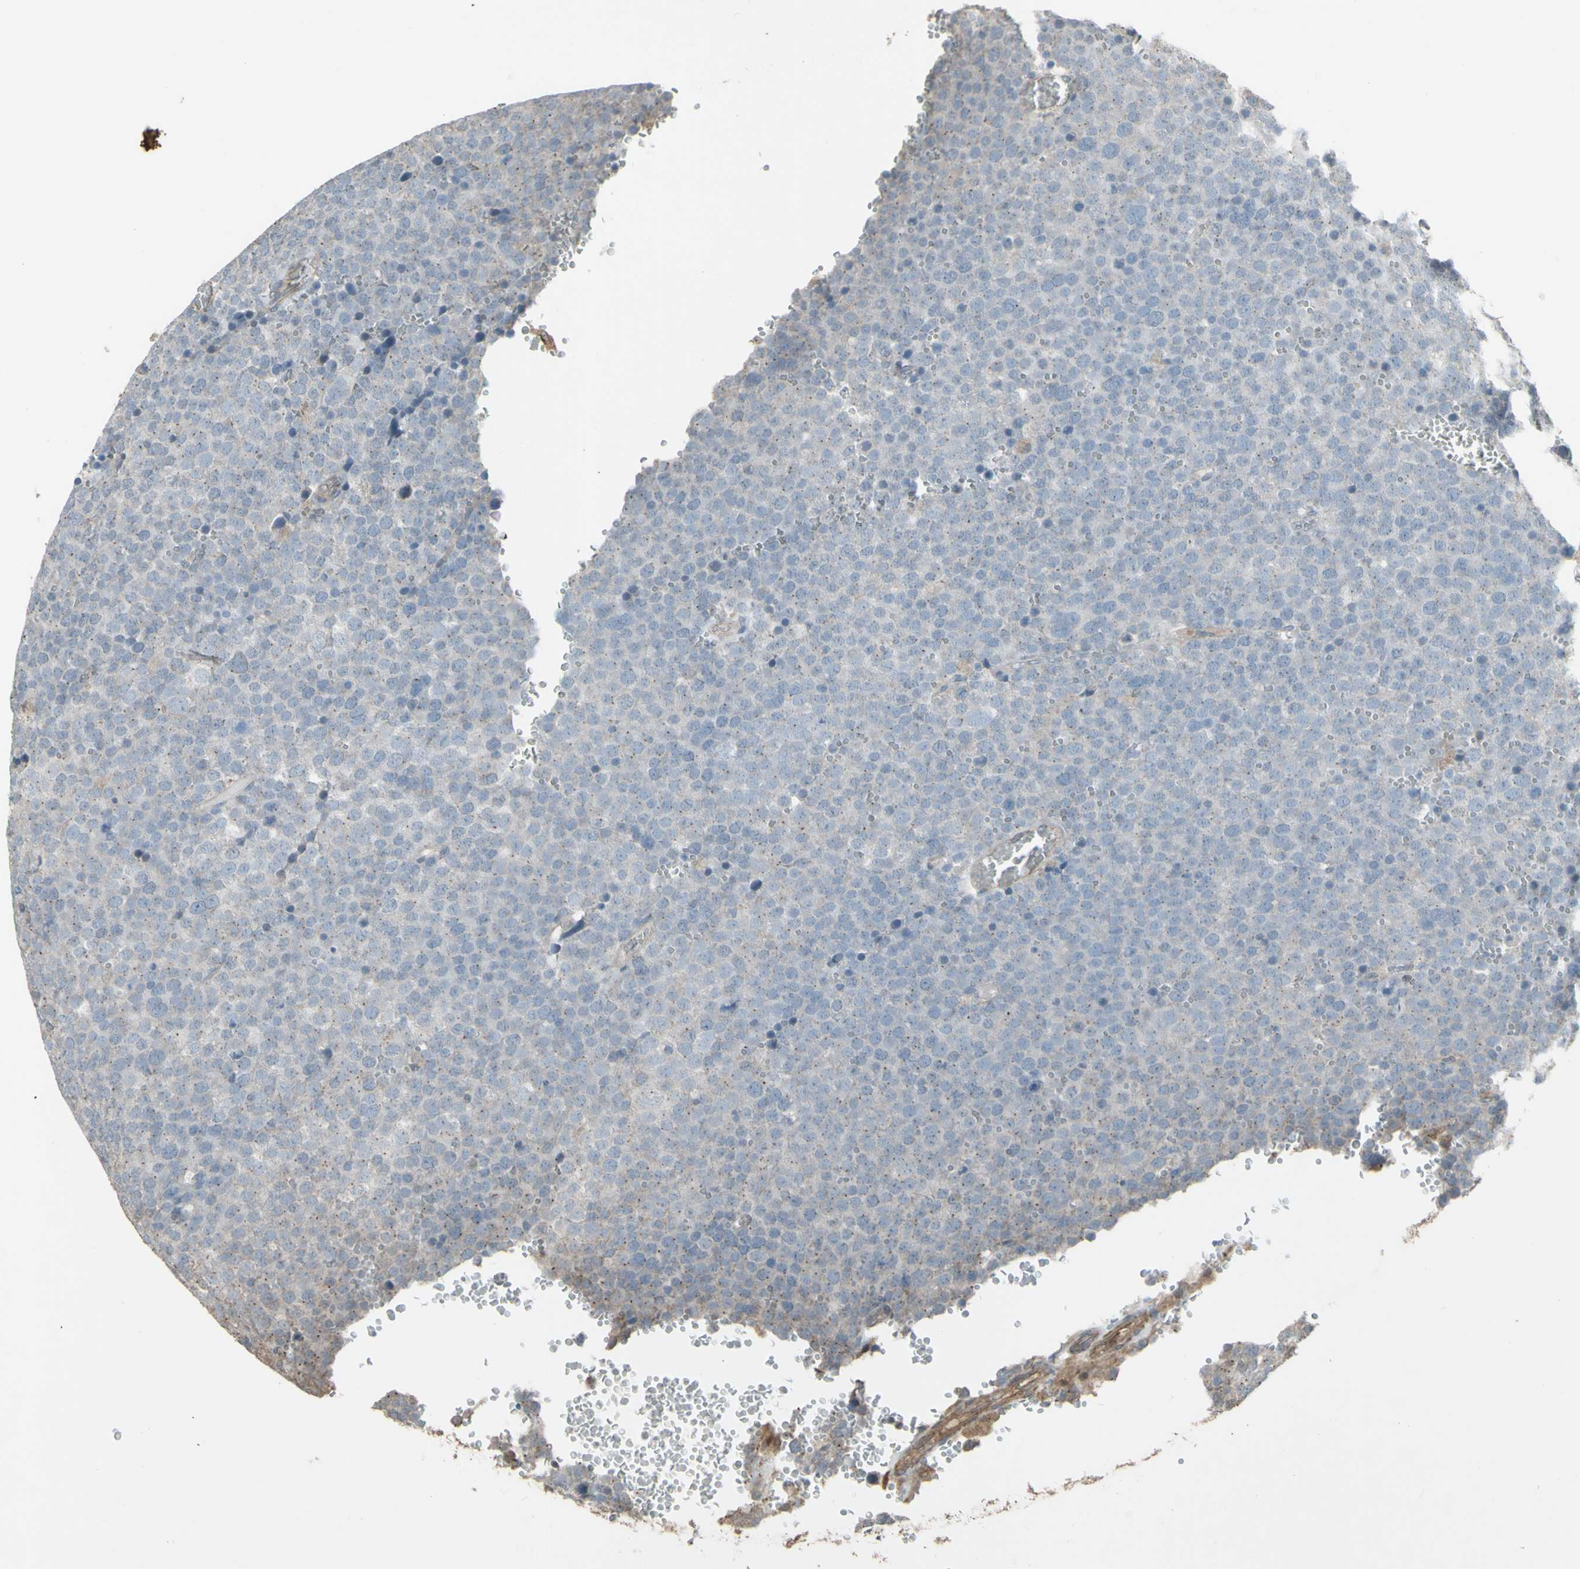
{"staining": {"intensity": "negative", "quantity": "none", "location": "none"}, "tissue": "testis cancer", "cell_type": "Tumor cells", "image_type": "cancer", "snomed": [{"axis": "morphology", "description": "Seminoma, NOS"}, {"axis": "topography", "description": "Testis"}], "caption": "IHC of seminoma (testis) displays no positivity in tumor cells. (Stains: DAB IHC with hematoxylin counter stain, Microscopy: brightfield microscopy at high magnification).", "gene": "FXYD3", "patient": {"sex": "male", "age": 71}}